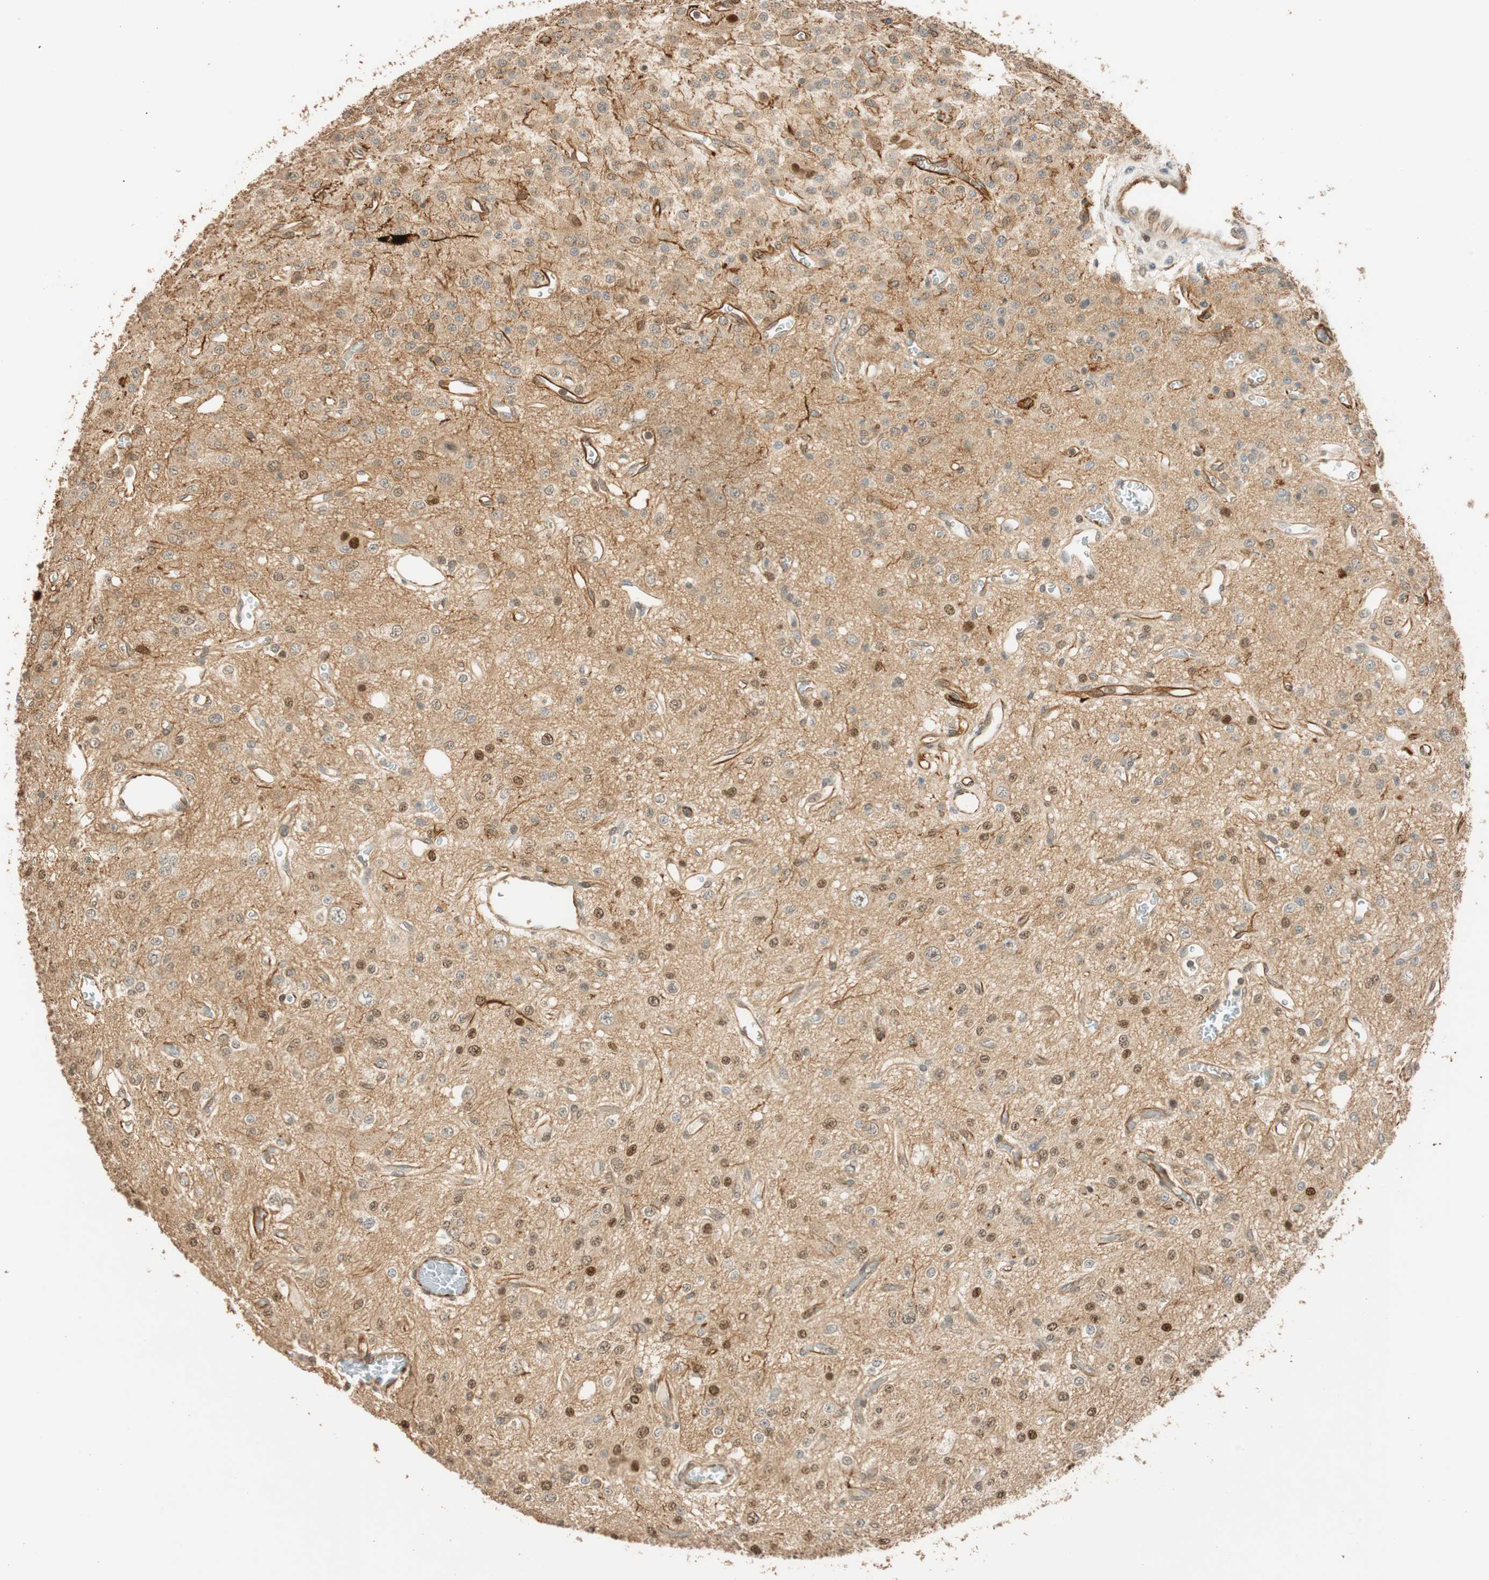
{"staining": {"intensity": "moderate", "quantity": "<25%", "location": "cytoplasmic/membranous"}, "tissue": "glioma", "cell_type": "Tumor cells", "image_type": "cancer", "snomed": [{"axis": "morphology", "description": "Glioma, malignant, Low grade"}, {"axis": "topography", "description": "Brain"}], "caption": "The histopathology image displays a brown stain indicating the presence of a protein in the cytoplasmic/membranous of tumor cells in glioma.", "gene": "NES", "patient": {"sex": "male", "age": 38}}